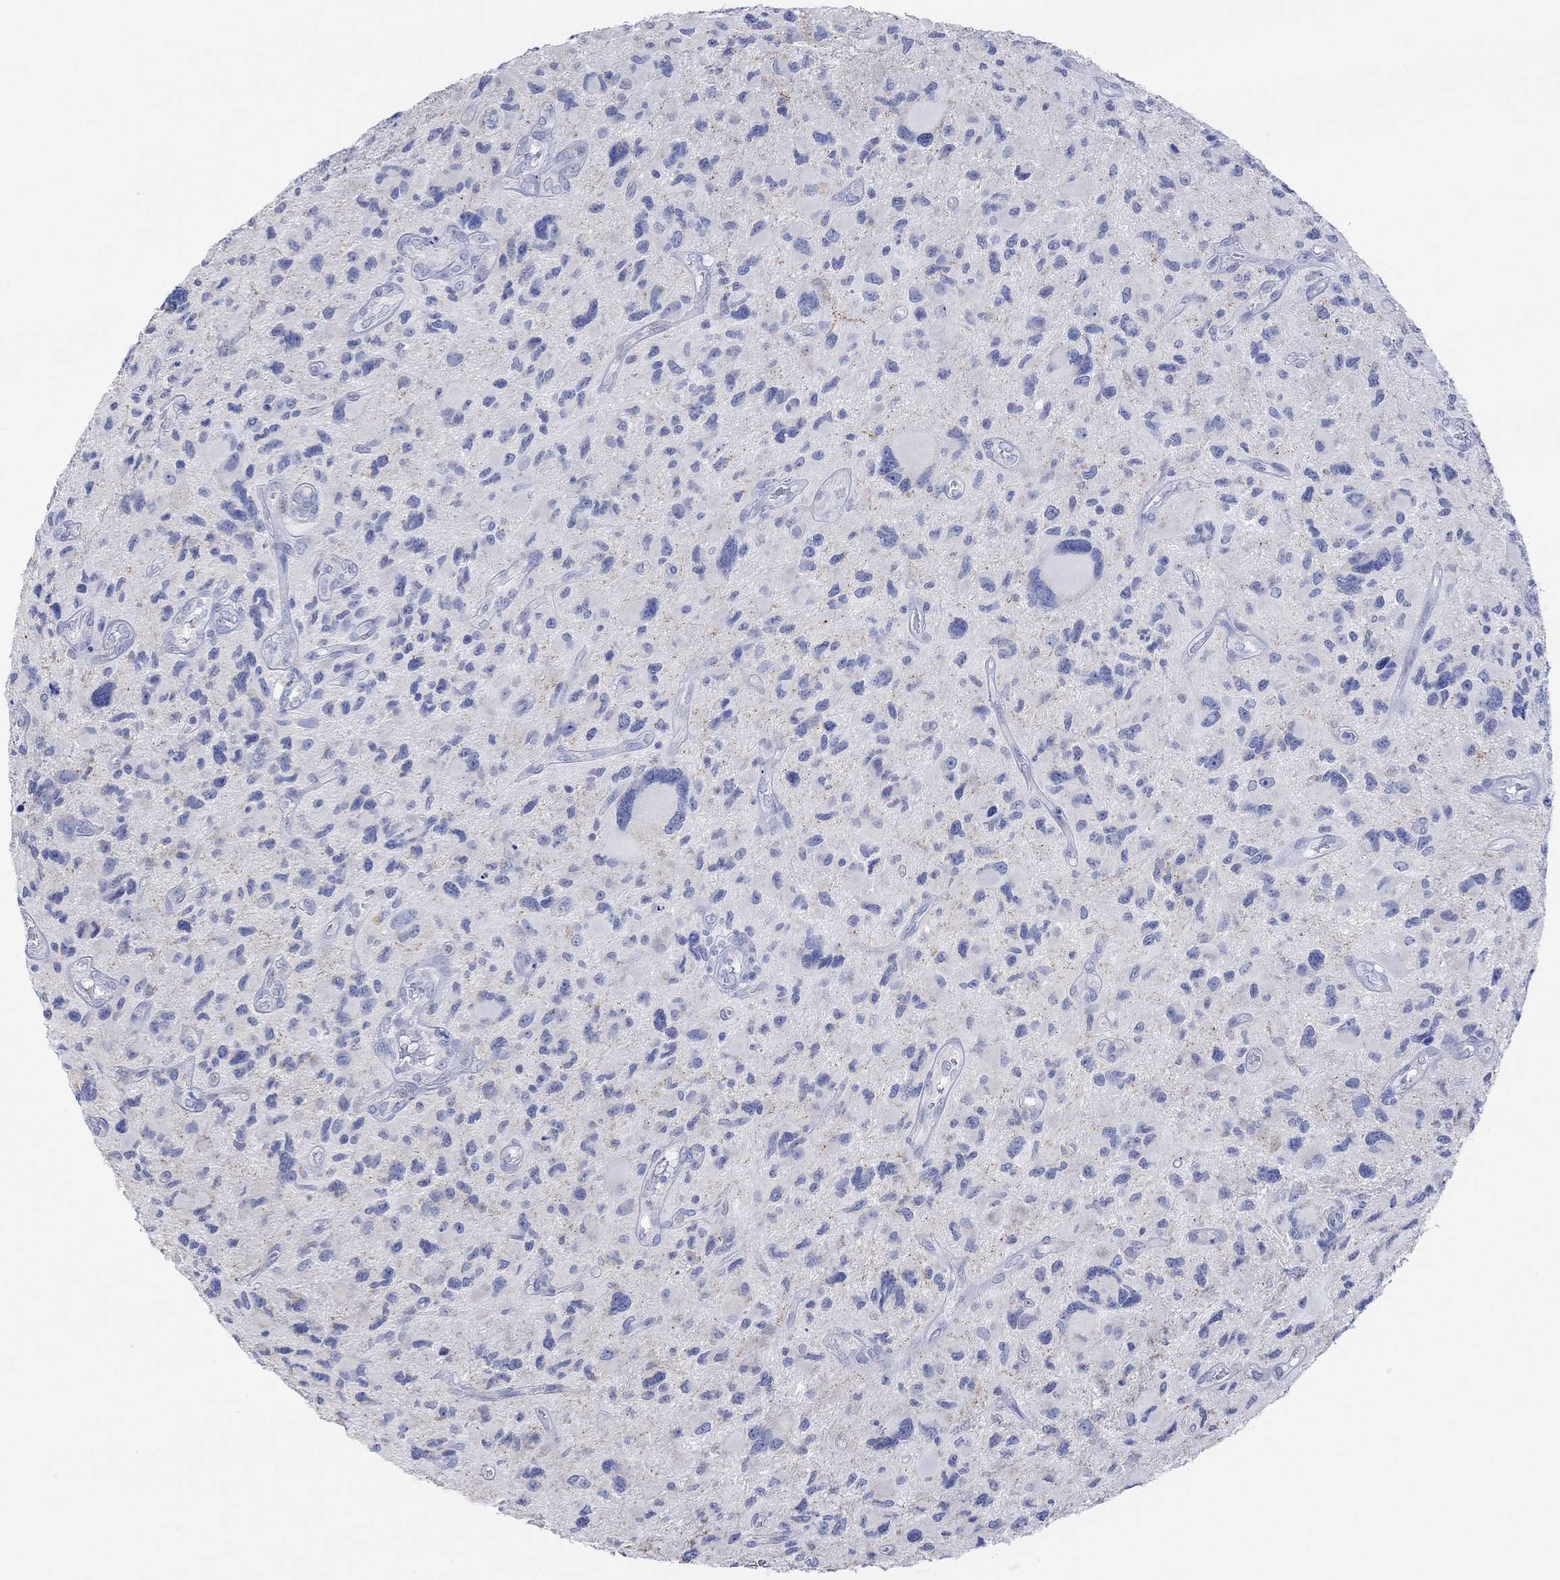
{"staining": {"intensity": "negative", "quantity": "none", "location": "none"}, "tissue": "glioma", "cell_type": "Tumor cells", "image_type": "cancer", "snomed": [{"axis": "morphology", "description": "Glioma, malignant, NOS"}, {"axis": "morphology", "description": "Glioma, malignant, High grade"}, {"axis": "topography", "description": "Brain"}], "caption": "The image displays no significant staining in tumor cells of glioma.", "gene": "SYT12", "patient": {"sex": "female", "age": 71}}